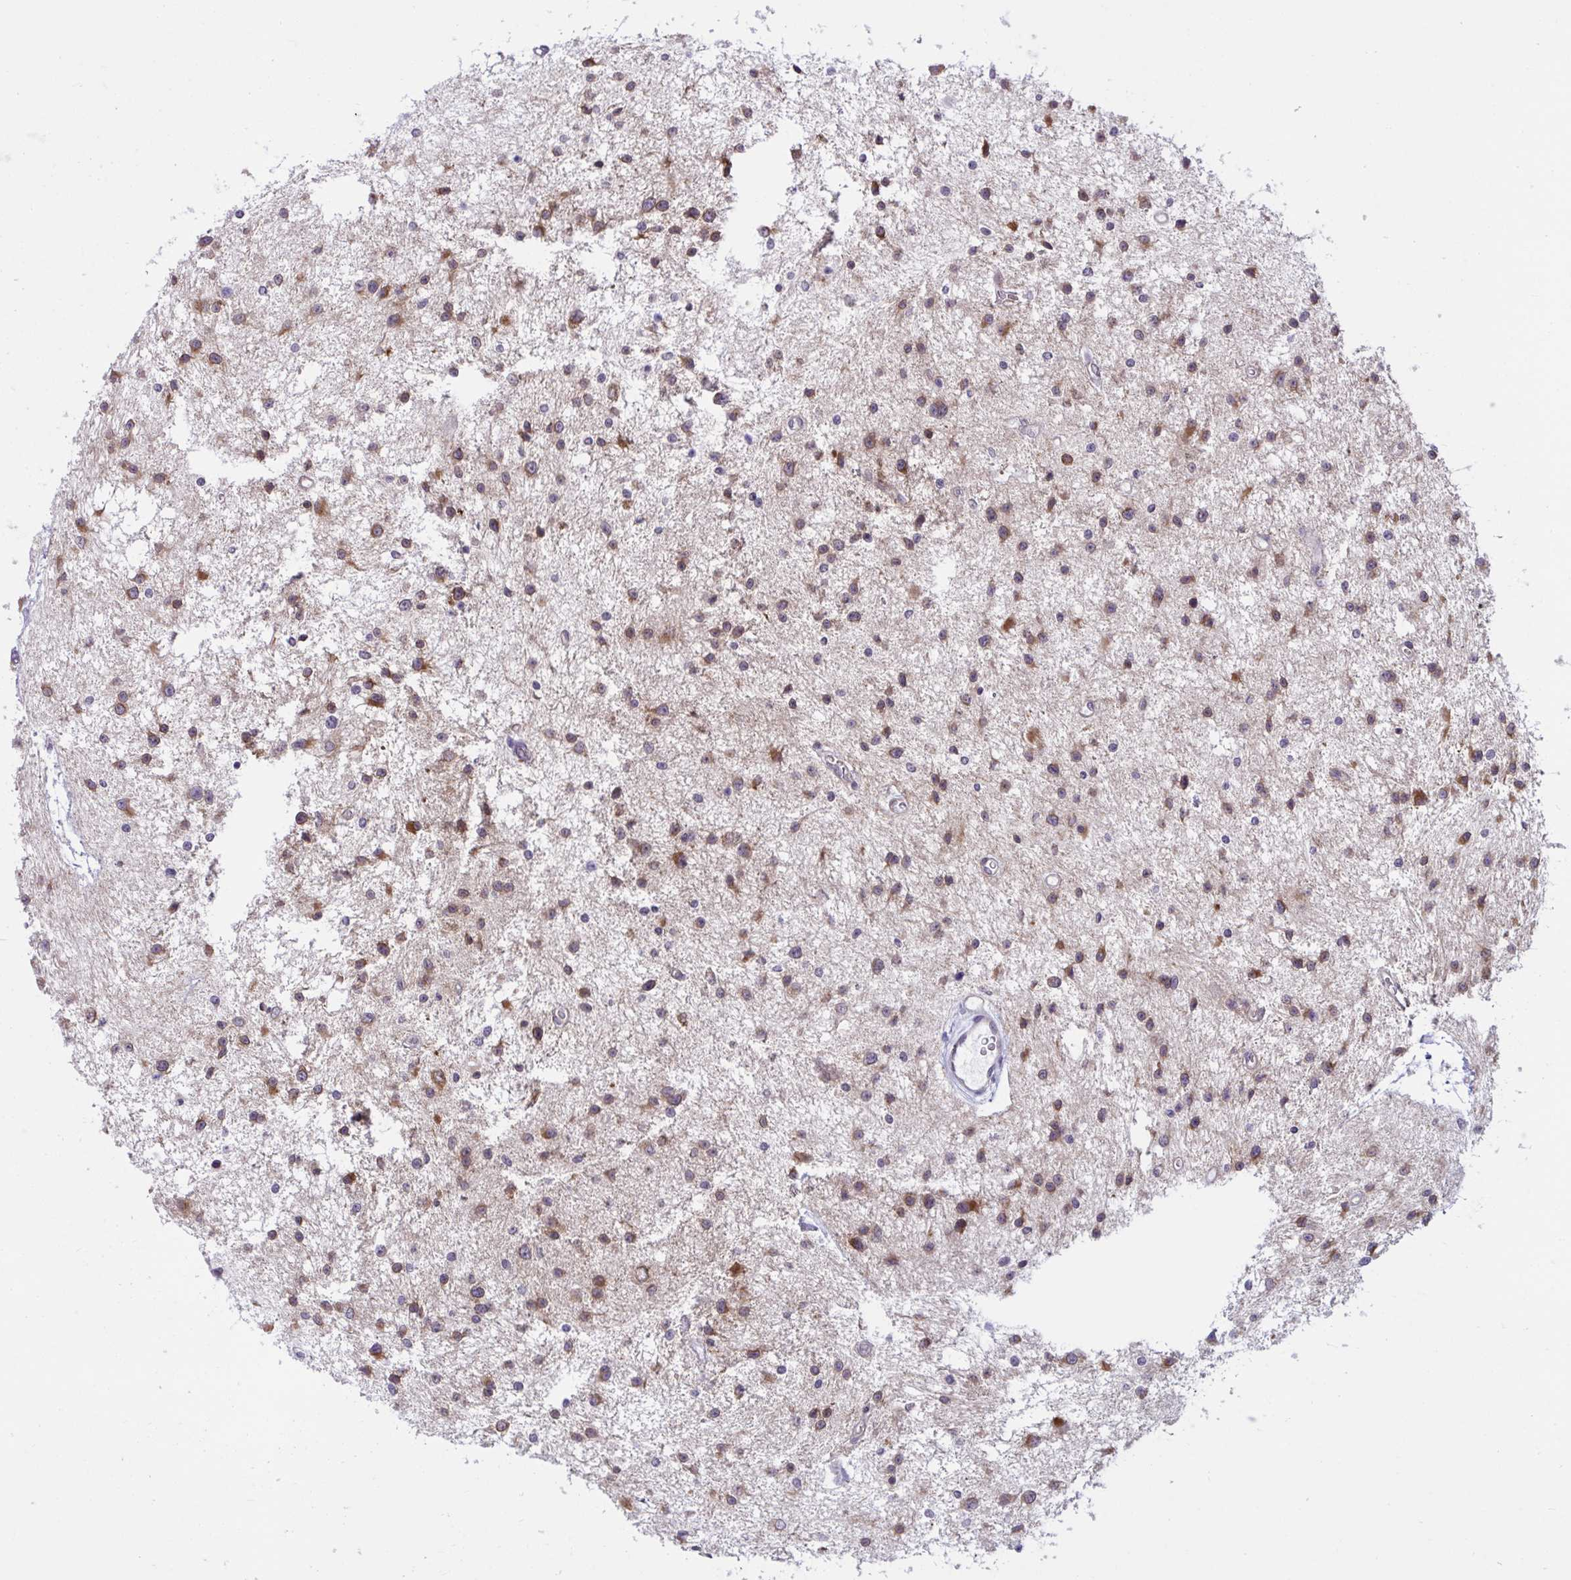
{"staining": {"intensity": "moderate", "quantity": ">75%", "location": "cytoplasmic/membranous"}, "tissue": "glioma", "cell_type": "Tumor cells", "image_type": "cancer", "snomed": [{"axis": "morphology", "description": "Glioma, malignant, Low grade"}, {"axis": "topography", "description": "Brain"}], "caption": "Protein staining displays moderate cytoplasmic/membranous expression in about >75% of tumor cells in low-grade glioma (malignant). (Stains: DAB (3,3'-diaminobenzidine) in brown, nuclei in blue, Microscopy: brightfield microscopy at high magnification).", "gene": "CAMLG", "patient": {"sex": "male", "age": 43}}